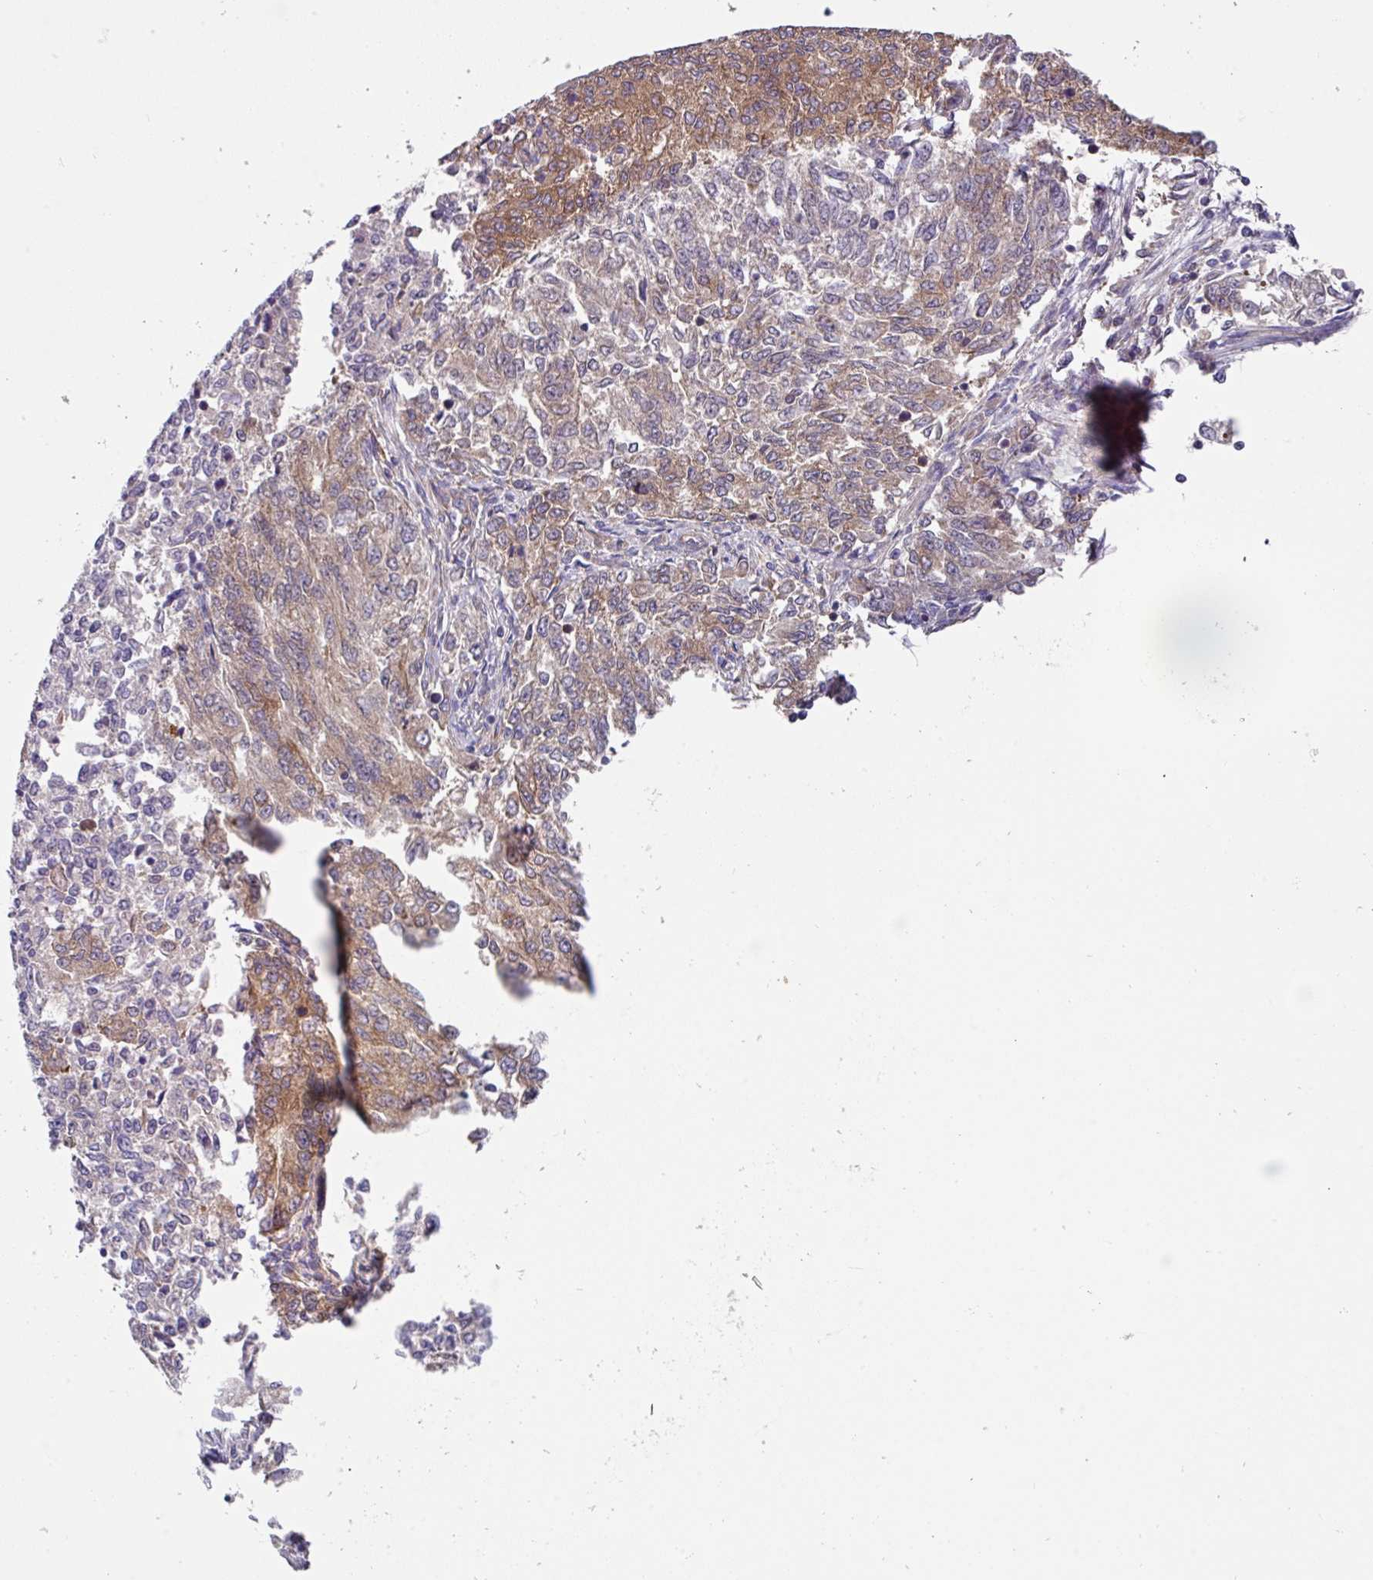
{"staining": {"intensity": "moderate", "quantity": "<25%", "location": "cytoplasmic/membranous"}, "tissue": "endometrial cancer", "cell_type": "Tumor cells", "image_type": "cancer", "snomed": [{"axis": "morphology", "description": "Adenocarcinoma, NOS"}, {"axis": "topography", "description": "Endometrium"}], "caption": "Immunohistochemistry (IHC) image of human adenocarcinoma (endometrial) stained for a protein (brown), which displays low levels of moderate cytoplasmic/membranous expression in about <25% of tumor cells.", "gene": "EIF4B", "patient": {"sex": "female", "age": 50}}